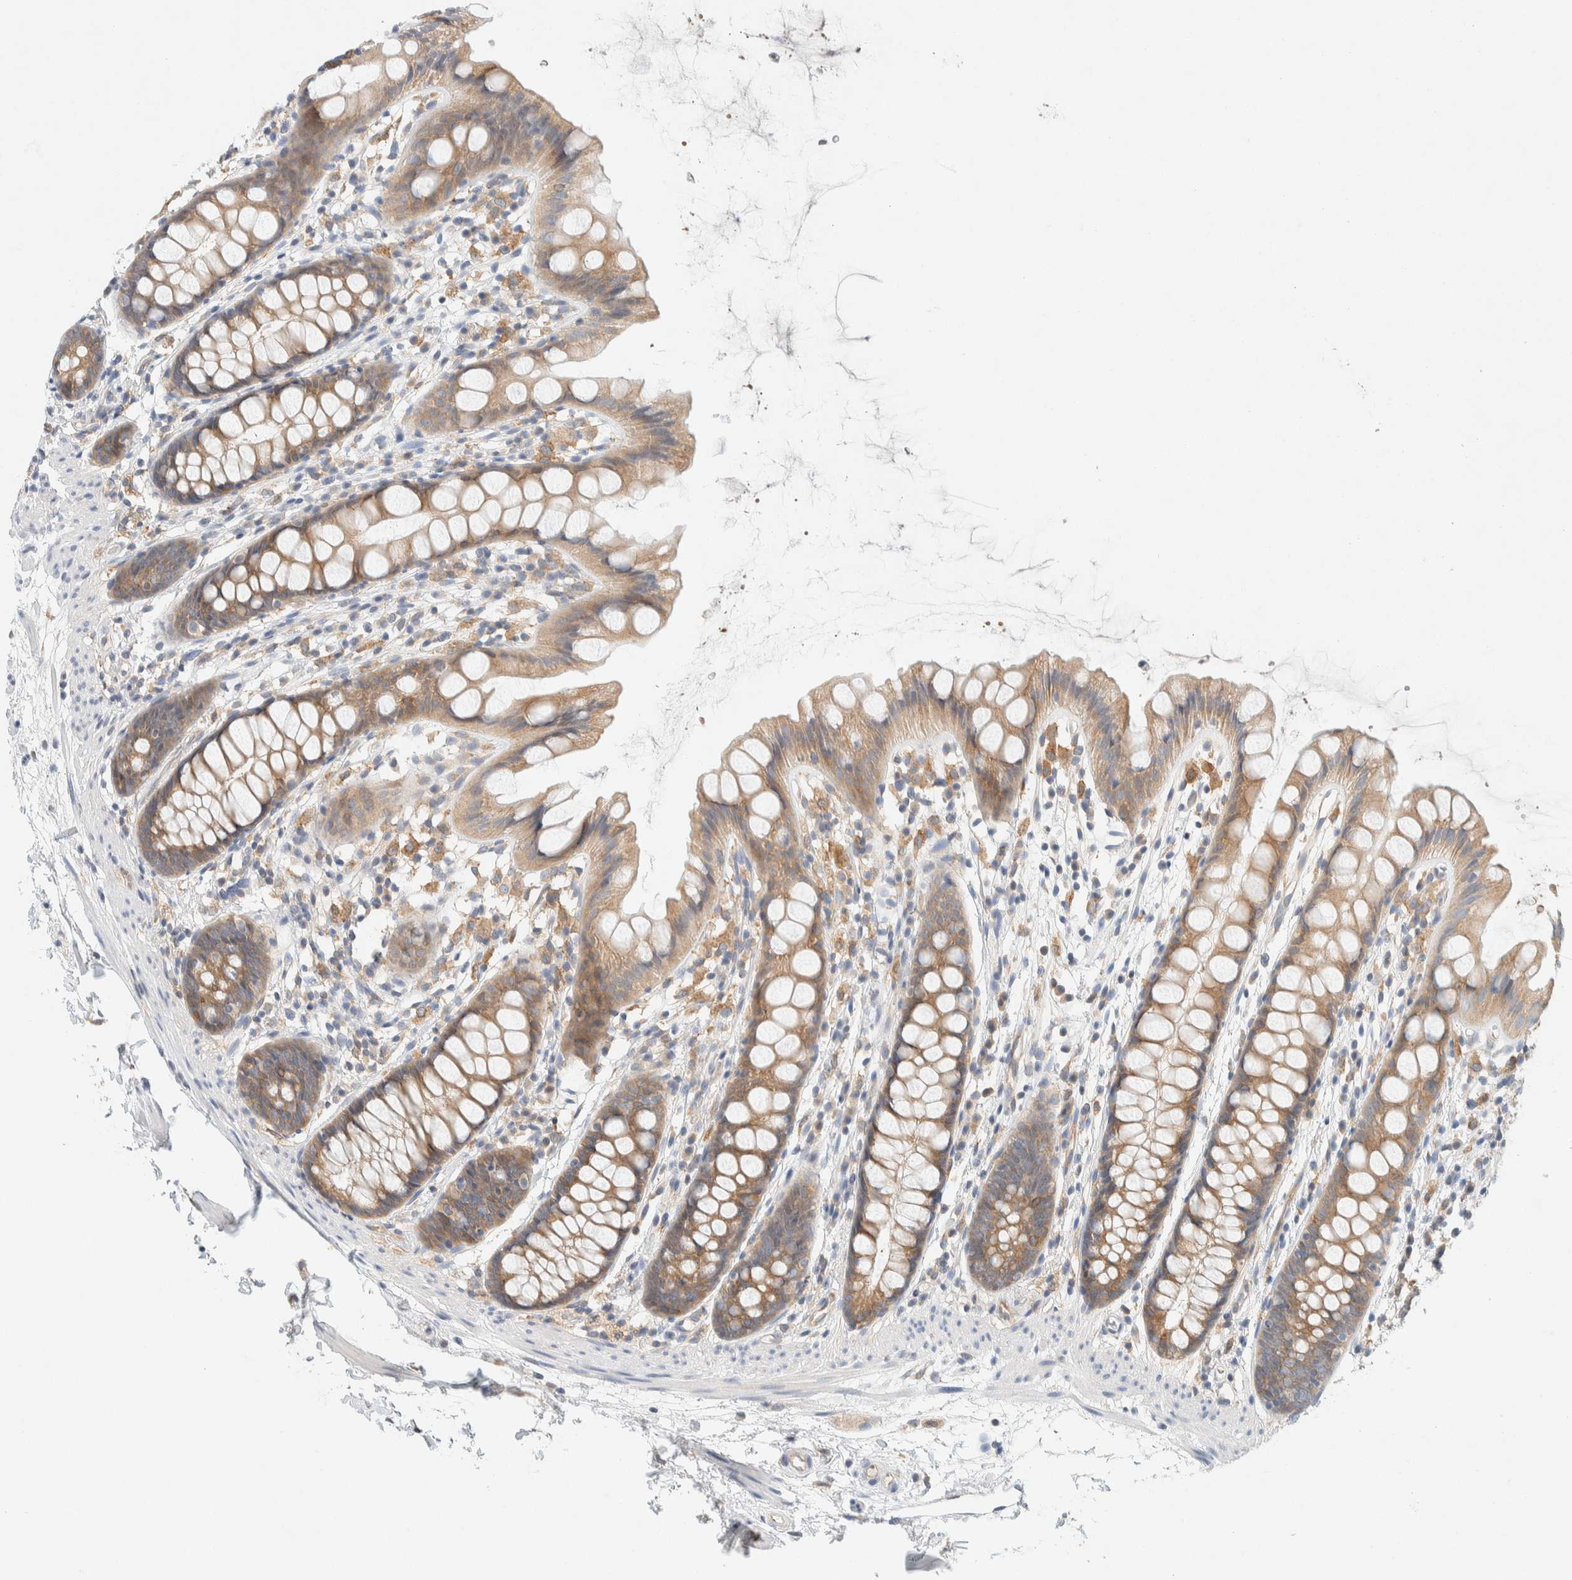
{"staining": {"intensity": "moderate", "quantity": "25%-75%", "location": "cytoplasmic/membranous"}, "tissue": "rectum", "cell_type": "Glandular cells", "image_type": "normal", "snomed": [{"axis": "morphology", "description": "Normal tissue, NOS"}, {"axis": "topography", "description": "Rectum"}], "caption": "Immunohistochemistry of normal human rectum exhibits medium levels of moderate cytoplasmic/membranous positivity in about 25%-75% of glandular cells.", "gene": "SUMF2", "patient": {"sex": "female", "age": 65}}